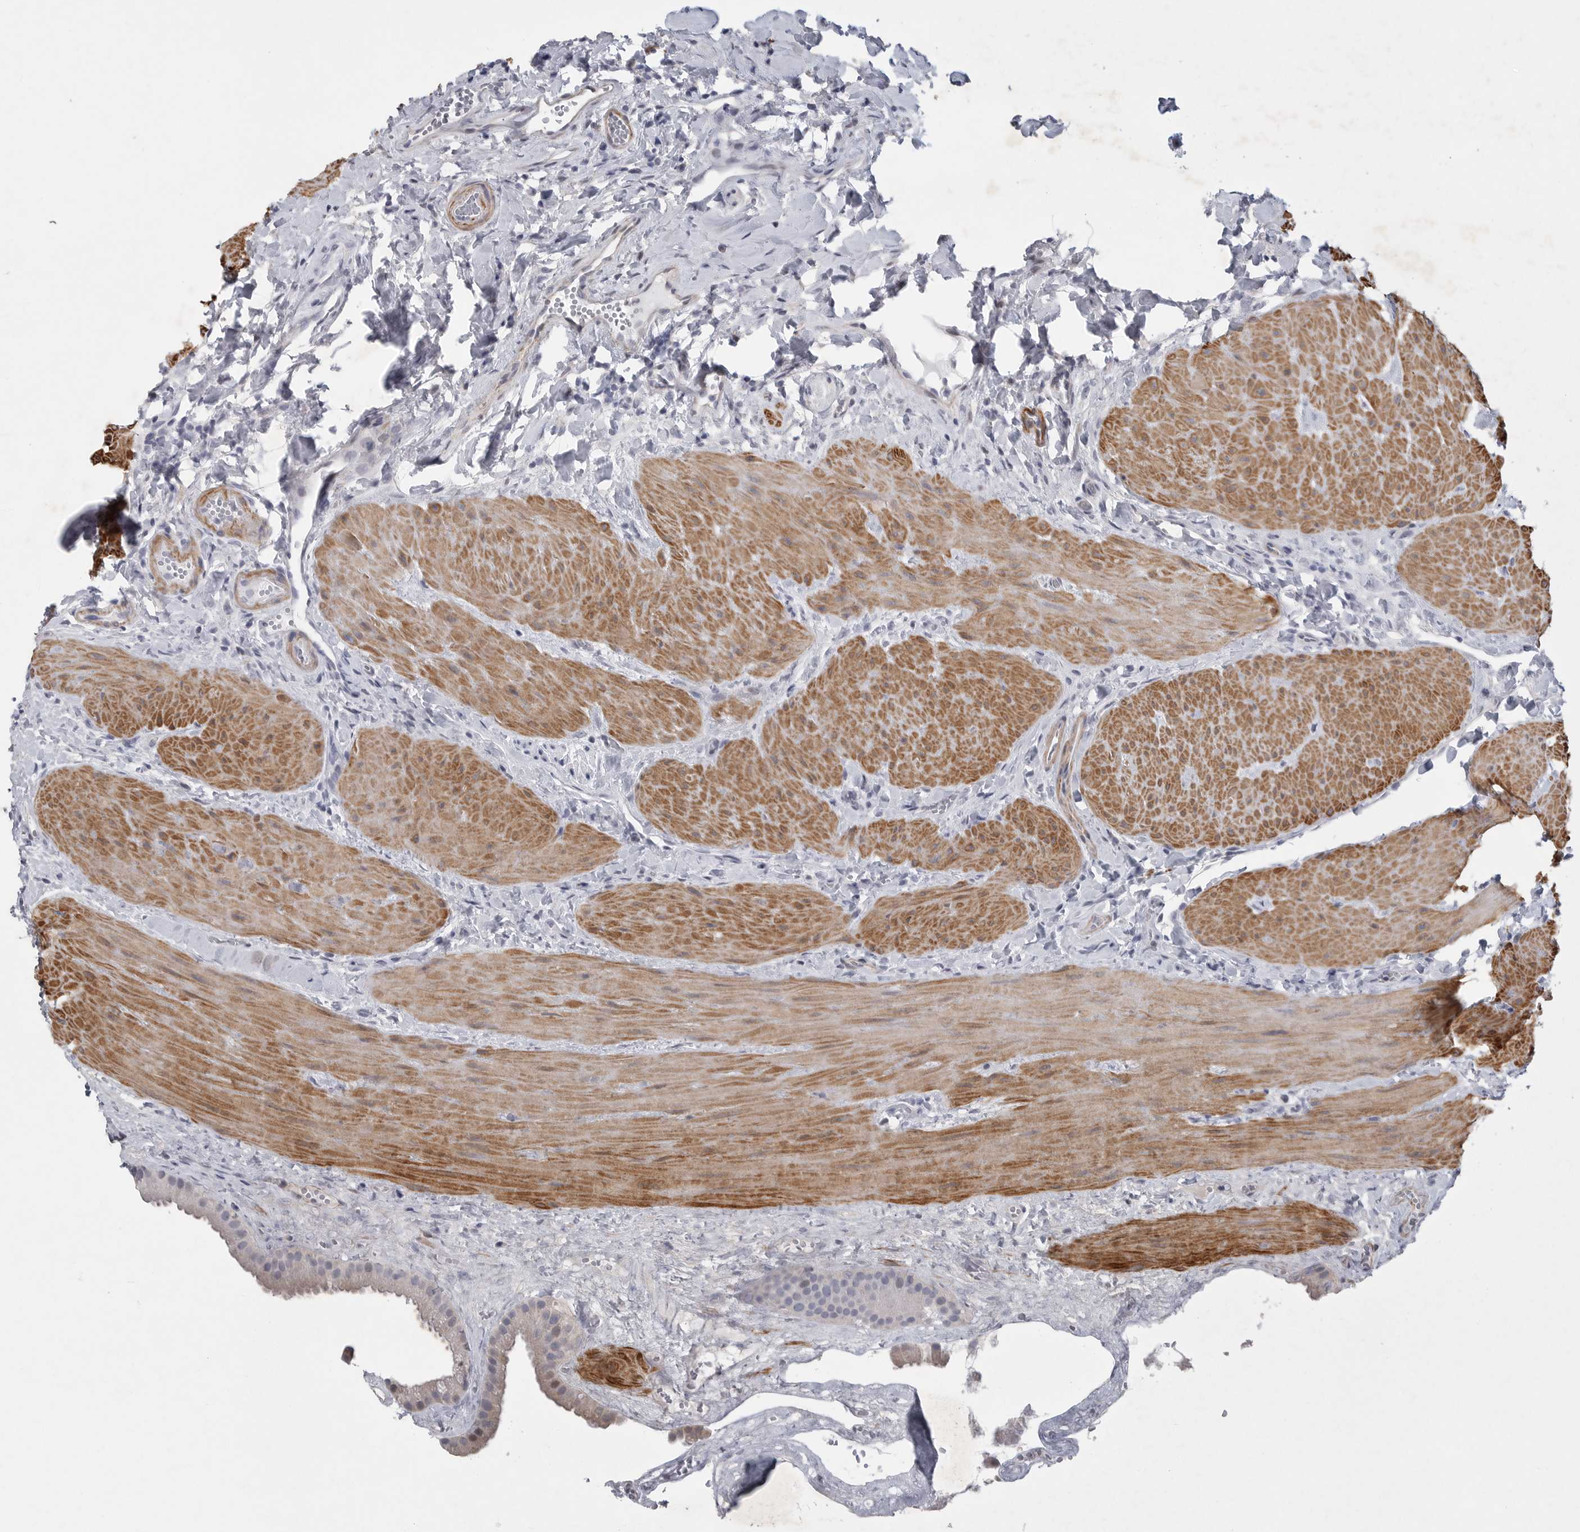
{"staining": {"intensity": "weak", "quantity": "<25%", "location": "cytoplasmic/membranous"}, "tissue": "gallbladder", "cell_type": "Glandular cells", "image_type": "normal", "snomed": [{"axis": "morphology", "description": "Normal tissue, NOS"}, {"axis": "topography", "description": "Gallbladder"}], "caption": "This is an immunohistochemistry image of unremarkable human gallbladder. There is no positivity in glandular cells.", "gene": "TNR", "patient": {"sex": "male", "age": 55}}